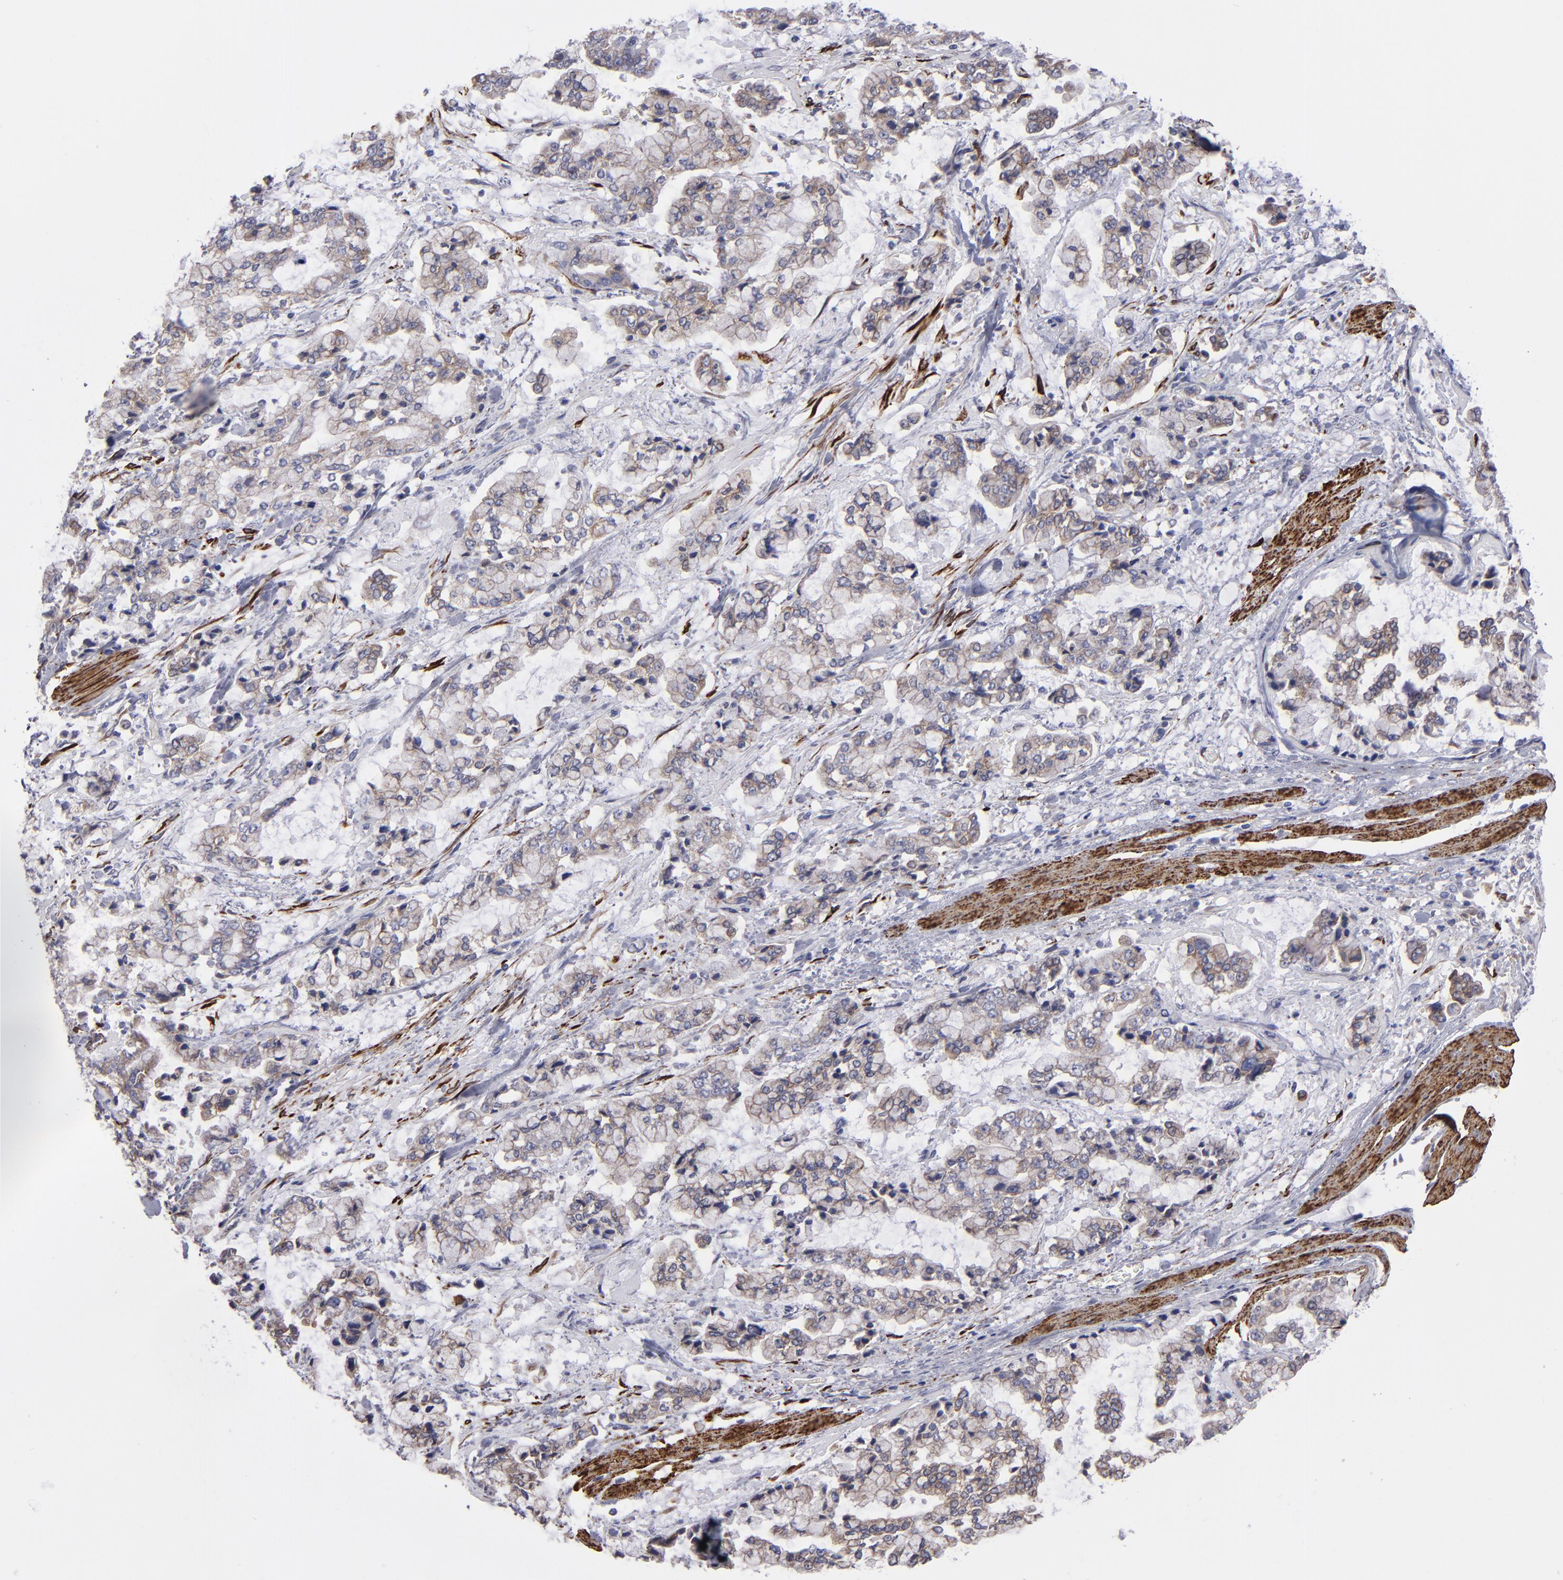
{"staining": {"intensity": "weak", "quantity": ">75%", "location": "cytoplasmic/membranous"}, "tissue": "stomach cancer", "cell_type": "Tumor cells", "image_type": "cancer", "snomed": [{"axis": "morphology", "description": "Normal tissue, NOS"}, {"axis": "morphology", "description": "Adenocarcinoma, NOS"}, {"axis": "topography", "description": "Stomach, upper"}, {"axis": "topography", "description": "Stomach"}], "caption": "About >75% of tumor cells in stomach cancer reveal weak cytoplasmic/membranous protein positivity as visualized by brown immunohistochemical staining.", "gene": "SLMAP", "patient": {"sex": "male", "age": 76}}